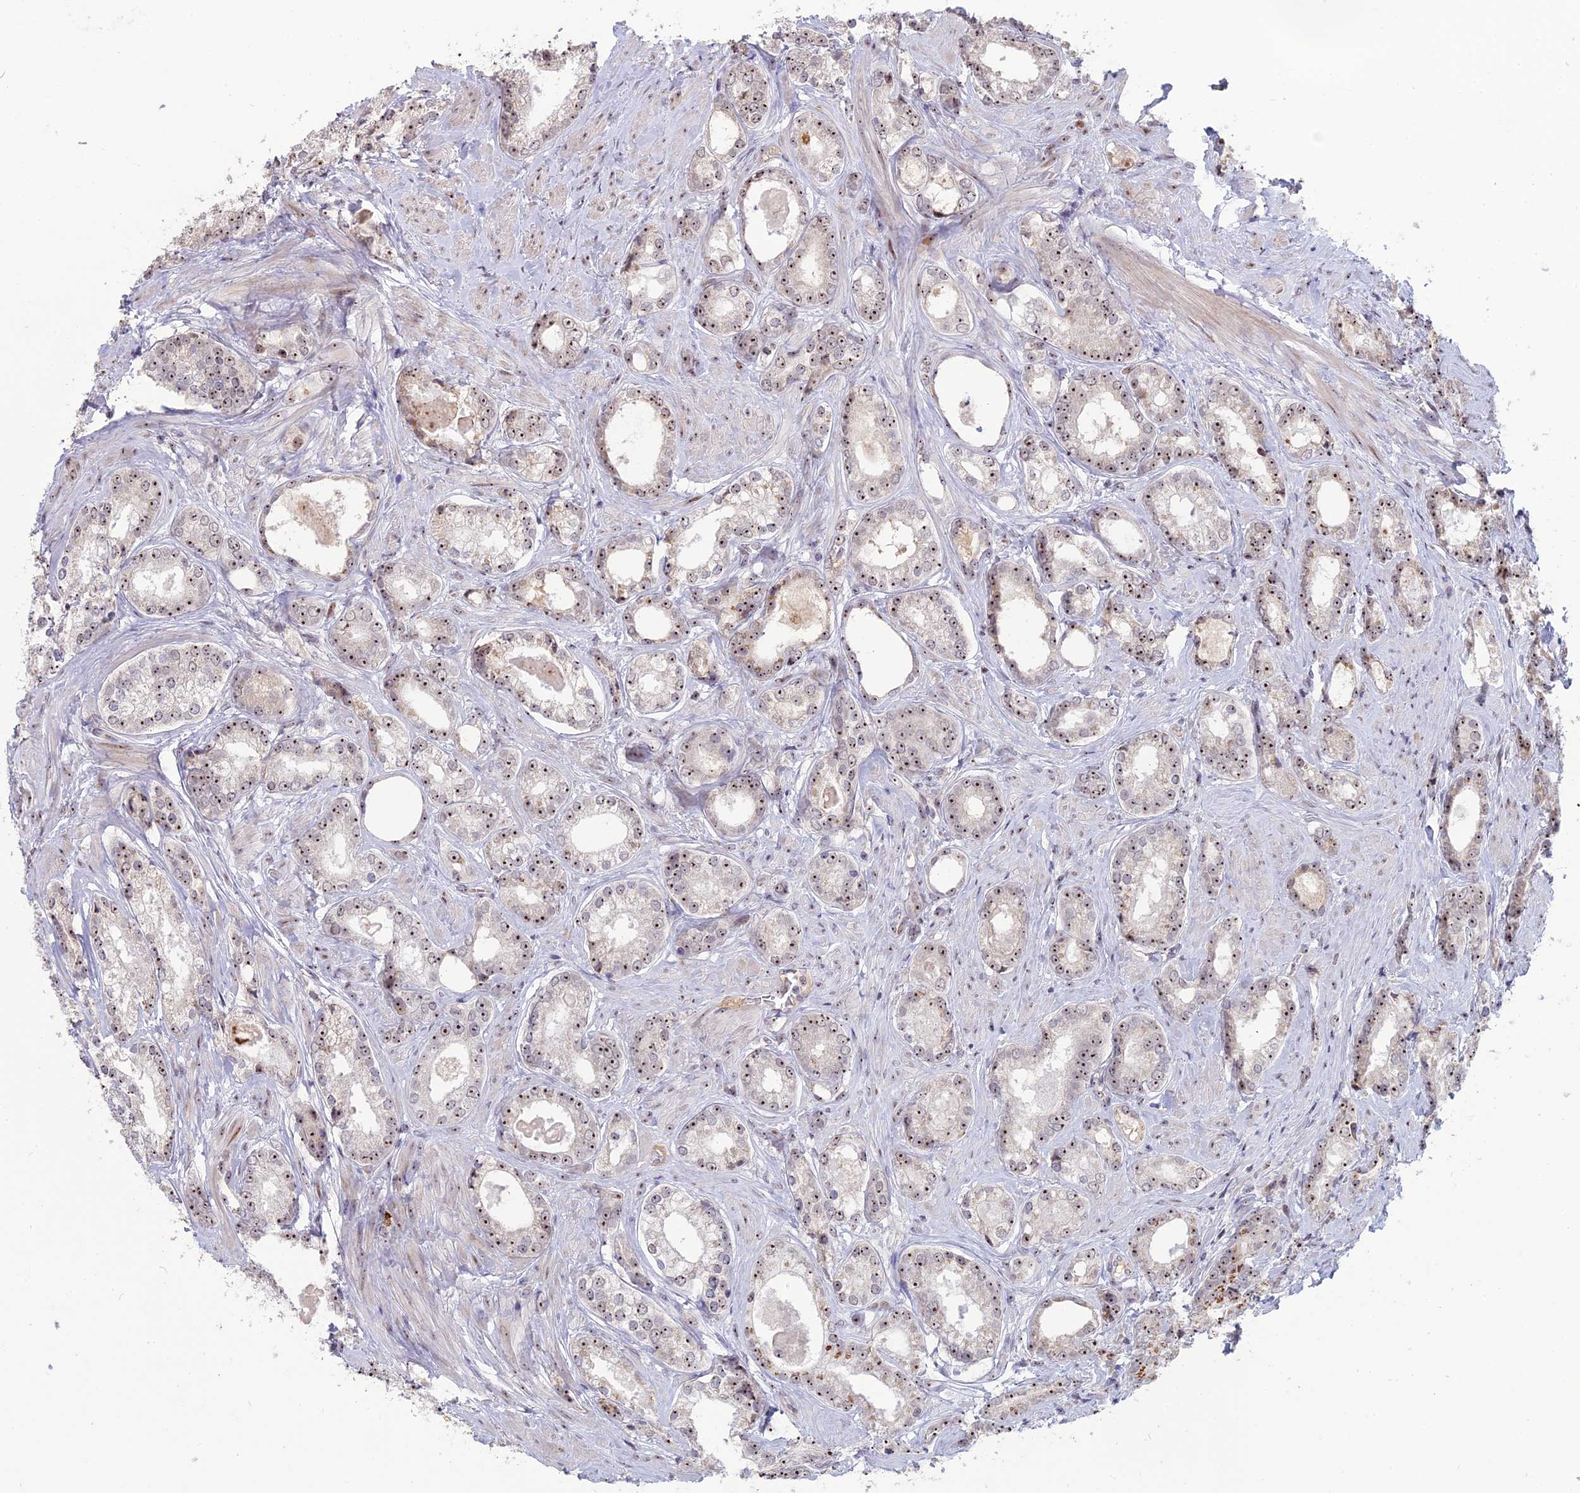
{"staining": {"intensity": "strong", "quantity": ">75%", "location": "nuclear"}, "tissue": "prostate cancer", "cell_type": "Tumor cells", "image_type": "cancer", "snomed": [{"axis": "morphology", "description": "Adenocarcinoma, Low grade"}, {"axis": "topography", "description": "Prostate"}], "caption": "Human prostate adenocarcinoma (low-grade) stained with a brown dye shows strong nuclear positive positivity in about >75% of tumor cells.", "gene": "FAM131A", "patient": {"sex": "male", "age": 68}}